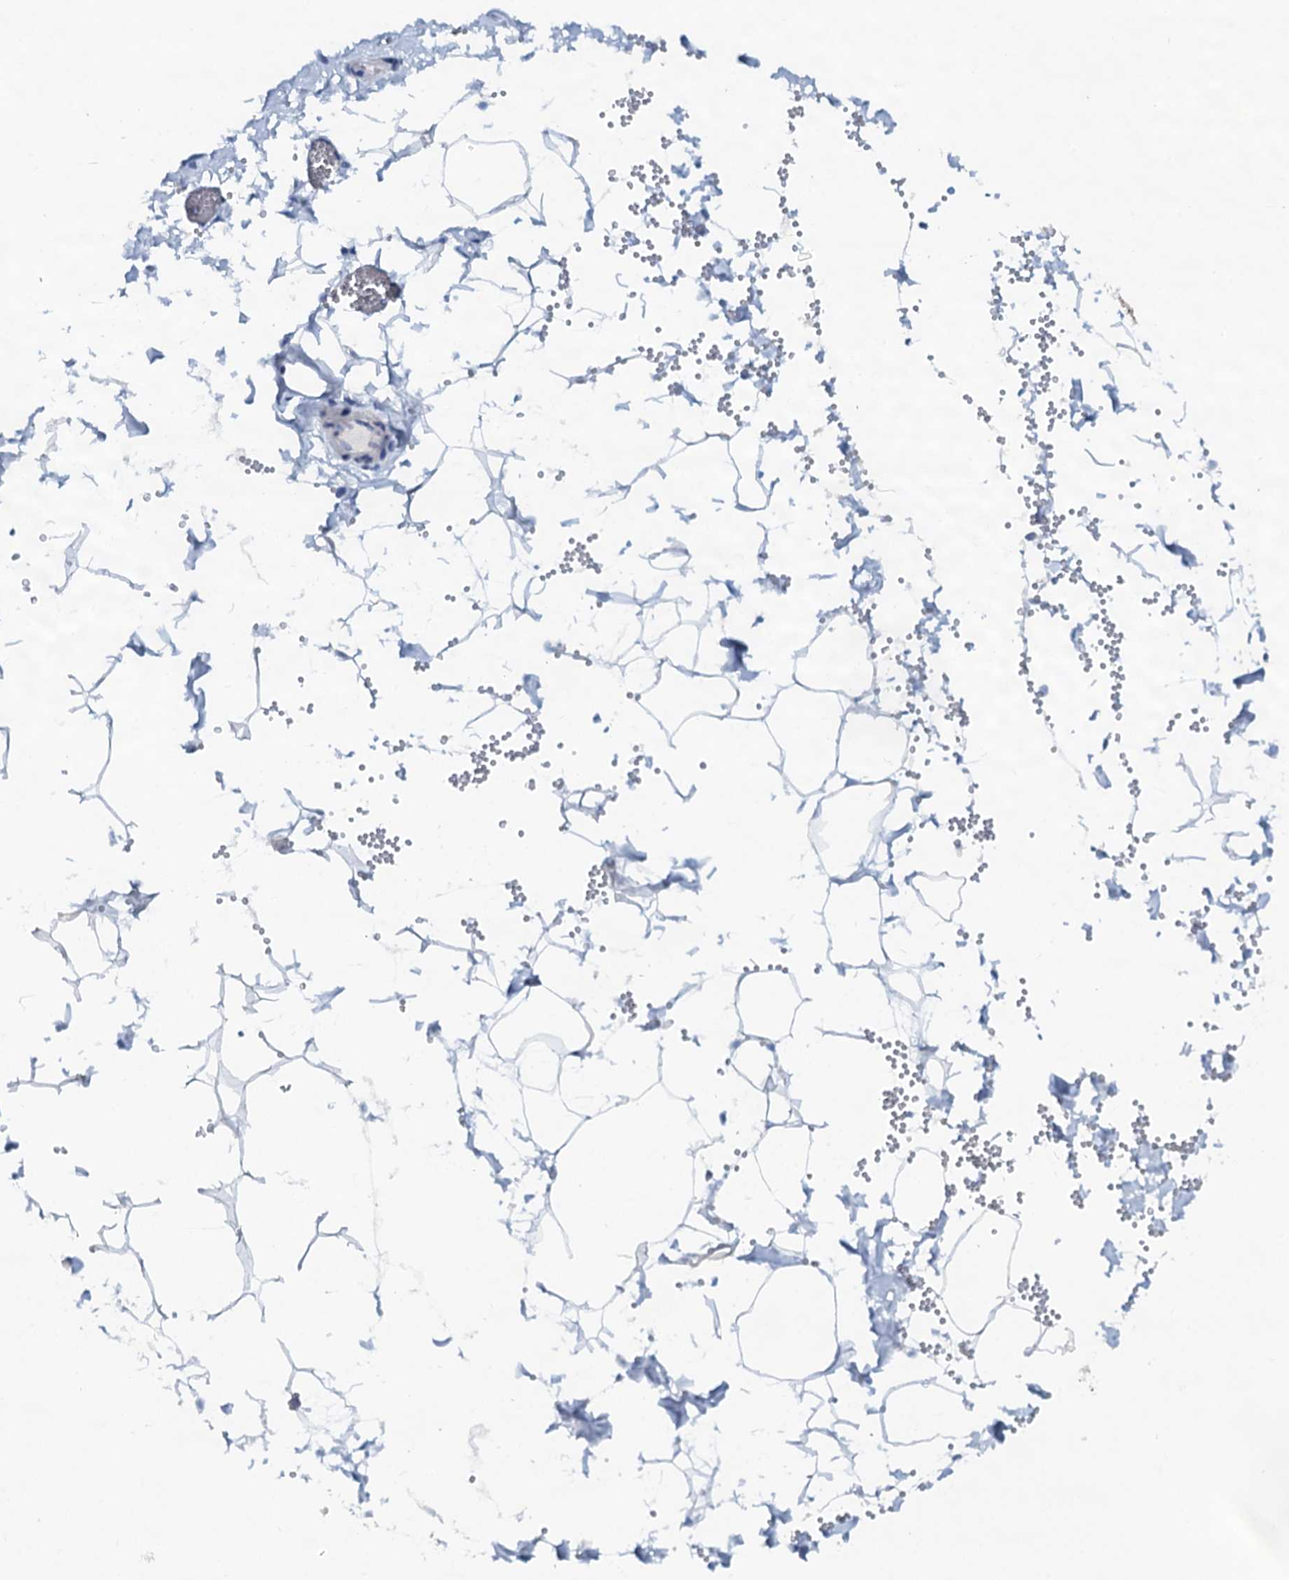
{"staining": {"intensity": "negative", "quantity": "none", "location": "none"}, "tissue": "adipose tissue", "cell_type": "Adipocytes", "image_type": "normal", "snomed": [{"axis": "morphology", "description": "Normal tissue, NOS"}, {"axis": "topography", "description": "Gallbladder"}, {"axis": "topography", "description": "Peripheral nerve tissue"}], "caption": "The image shows no significant staining in adipocytes of adipose tissue.", "gene": "SNTA1", "patient": {"sex": "male", "age": 38}}